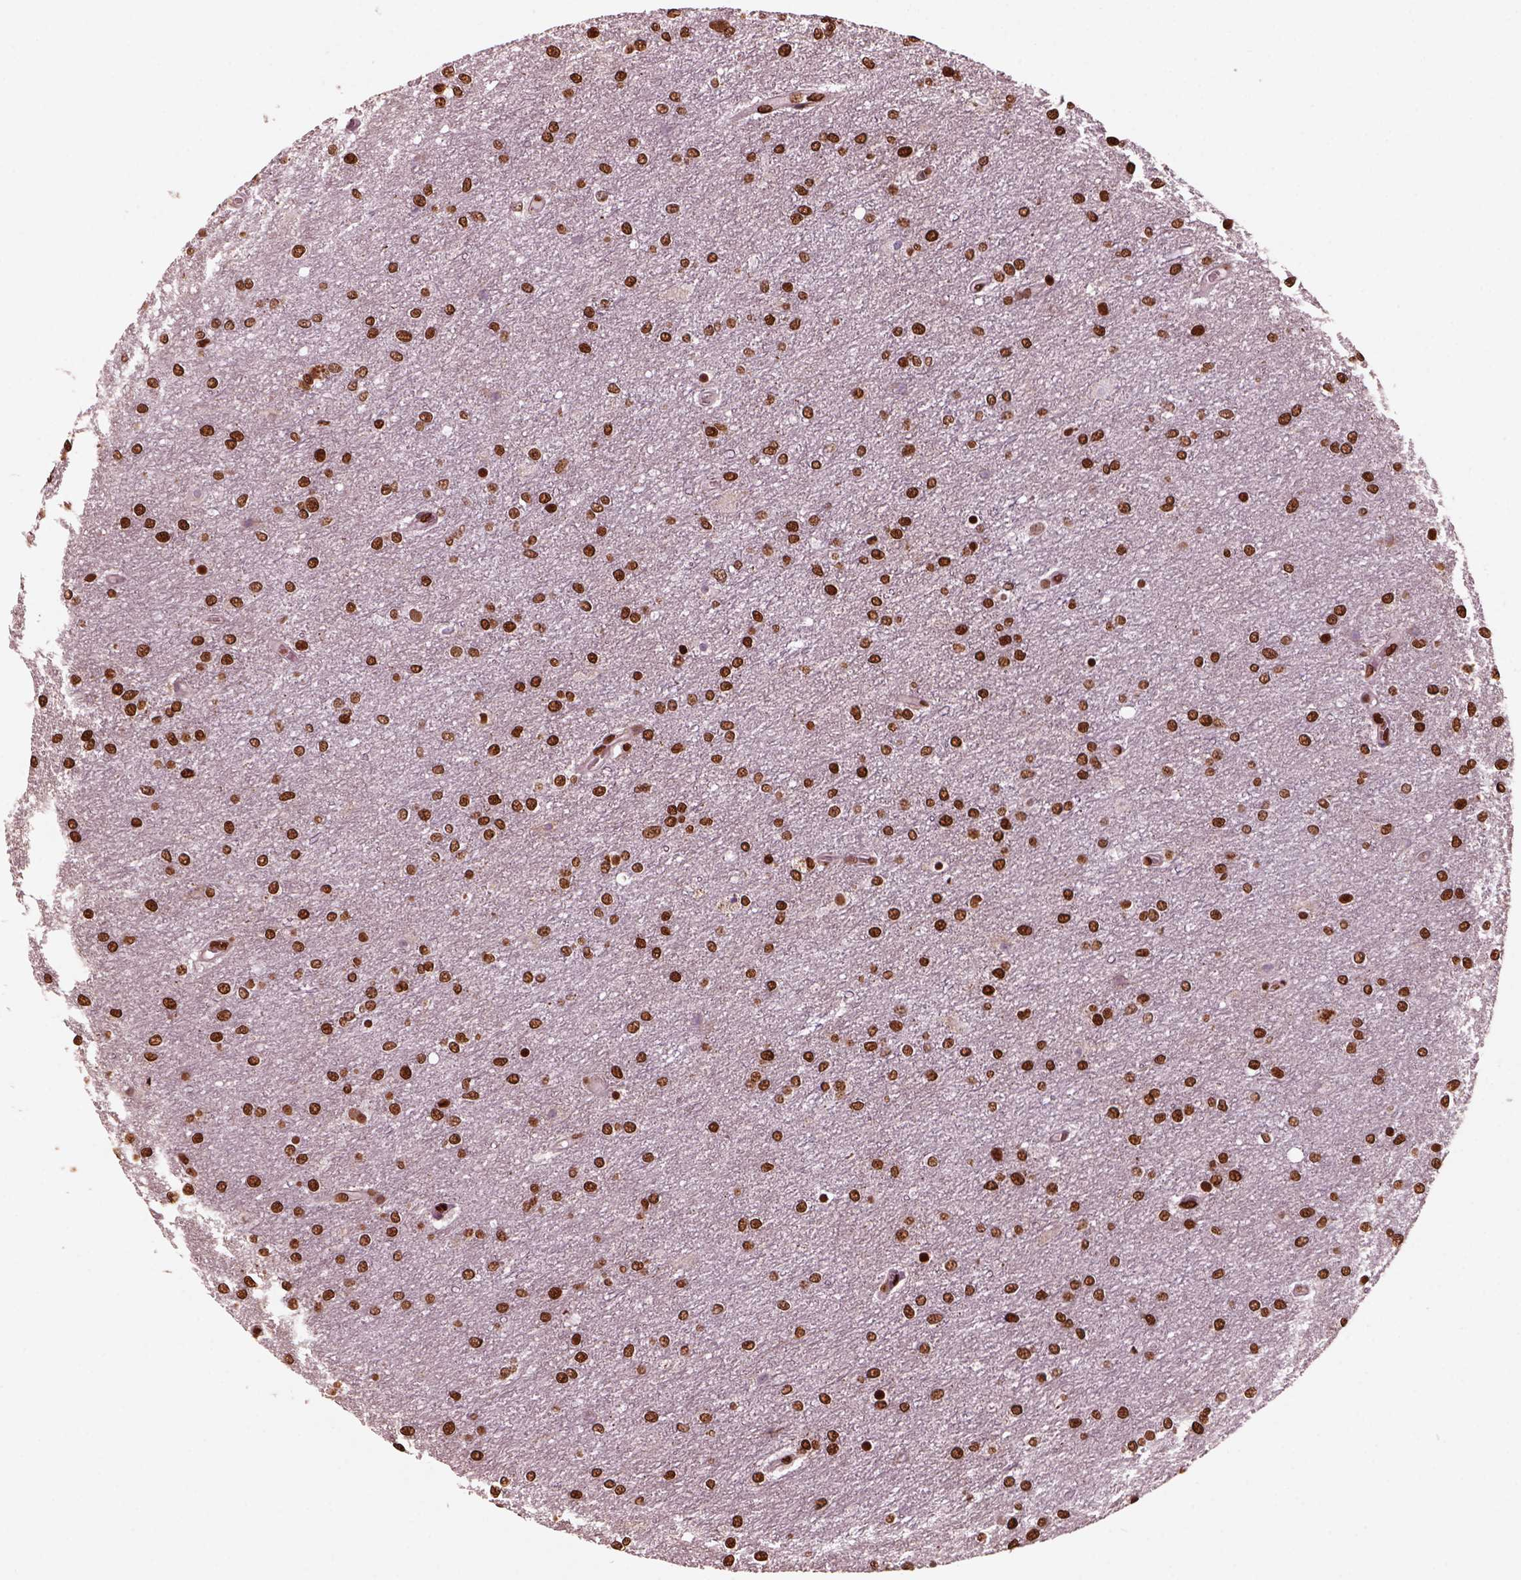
{"staining": {"intensity": "strong", "quantity": ">75%", "location": "nuclear"}, "tissue": "glioma", "cell_type": "Tumor cells", "image_type": "cancer", "snomed": [{"axis": "morphology", "description": "Glioma, malignant, High grade"}, {"axis": "topography", "description": "Brain"}], "caption": "A micrograph showing strong nuclear positivity in about >75% of tumor cells in glioma, as visualized by brown immunohistochemical staining.", "gene": "NSD1", "patient": {"sex": "female", "age": 61}}